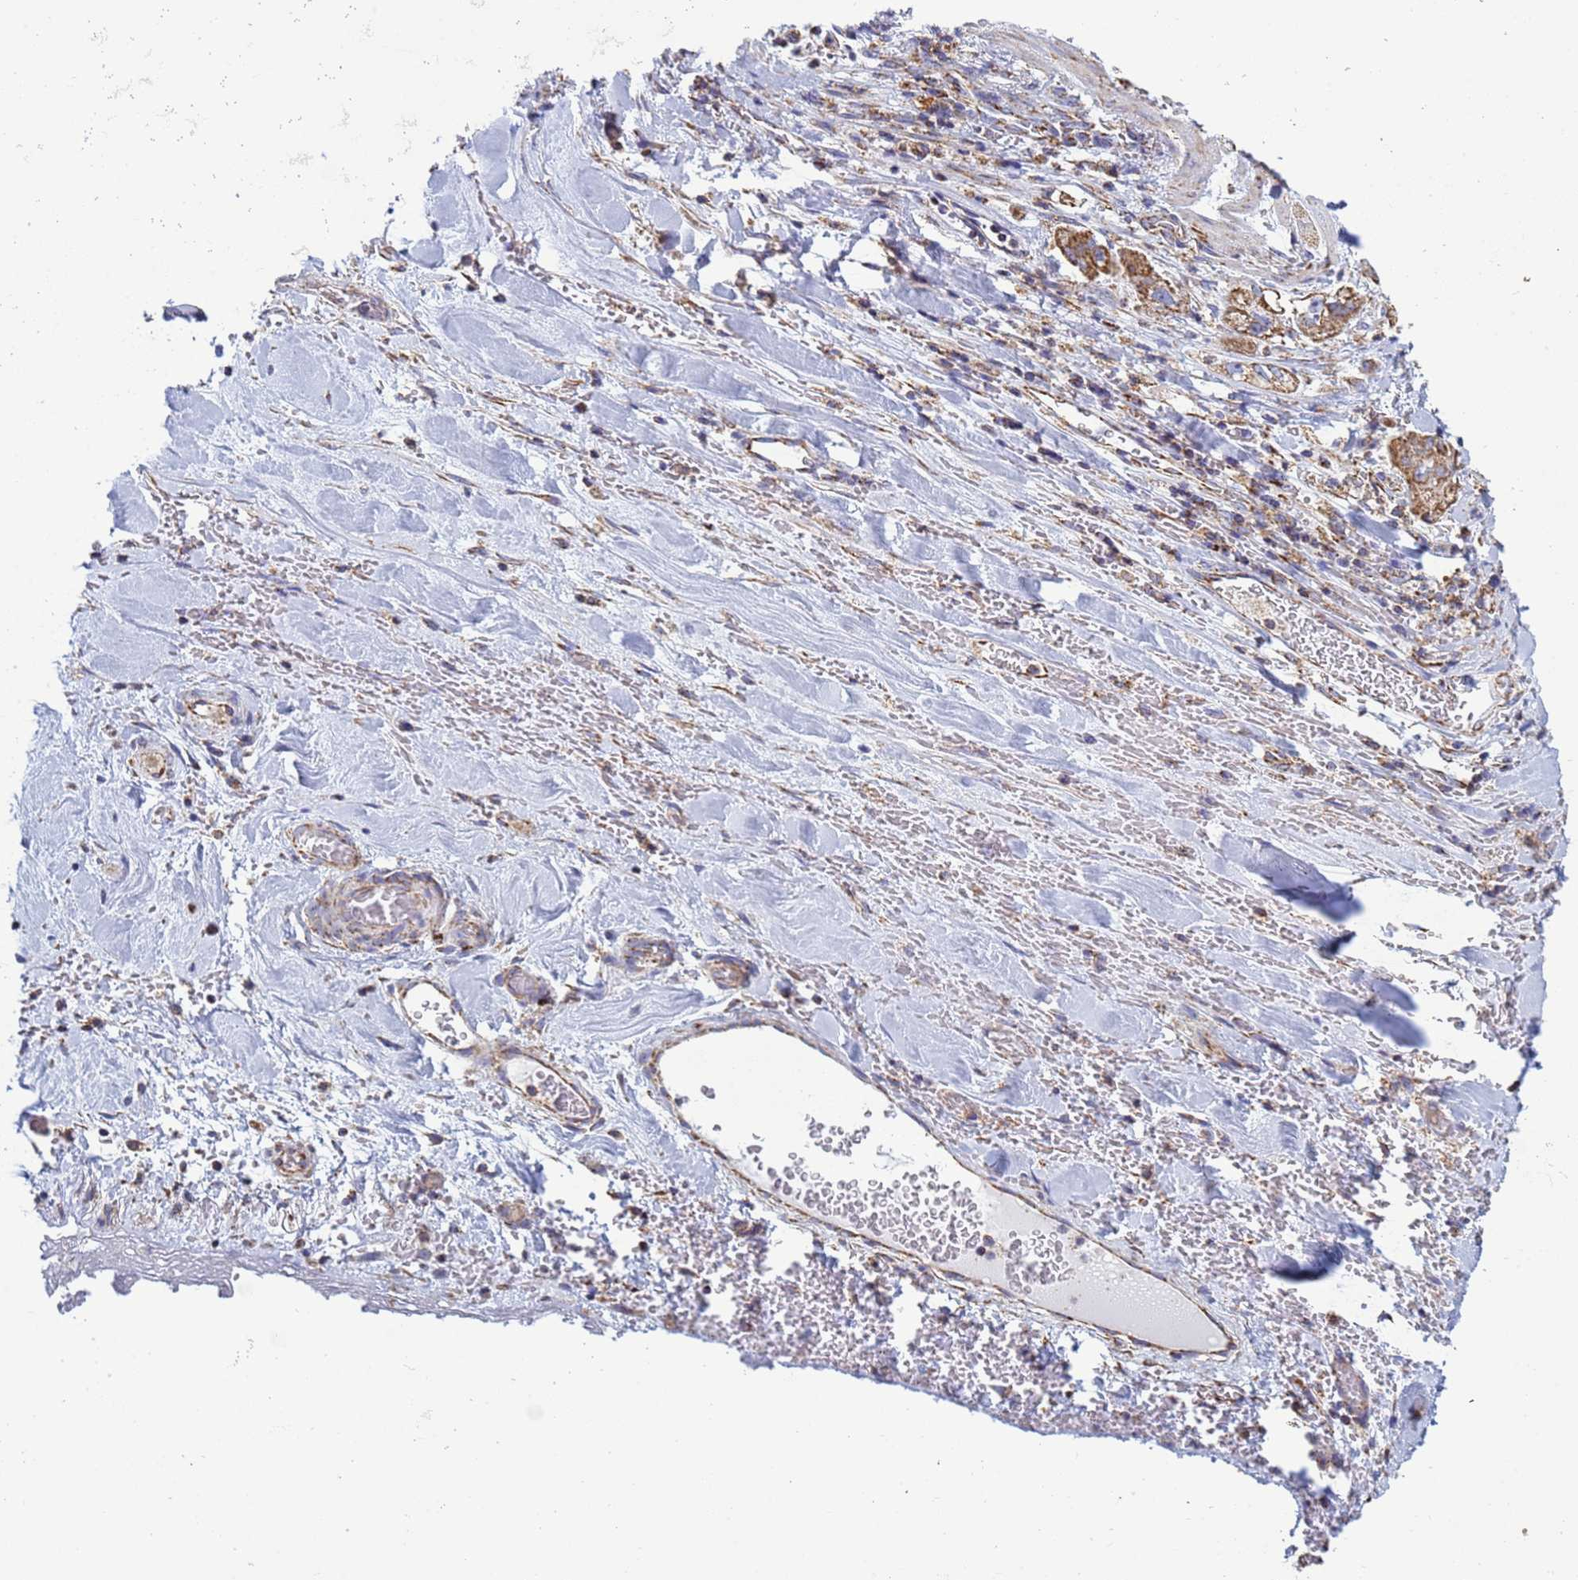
{"staining": {"intensity": "strong", "quantity": ">75%", "location": "cytoplasmic/membranous"}, "tissue": "stomach cancer", "cell_type": "Tumor cells", "image_type": "cancer", "snomed": [{"axis": "morphology", "description": "Adenocarcinoma, NOS"}, {"axis": "topography", "description": "Stomach"}], "caption": "A brown stain labels strong cytoplasmic/membranous staining of a protein in stomach cancer (adenocarcinoma) tumor cells. The staining was performed using DAB to visualize the protein expression in brown, while the nuclei were stained in blue with hematoxylin (Magnification: 20x).", "gene": "COQ4", "patient": {"sex": "male", "age": 62}}